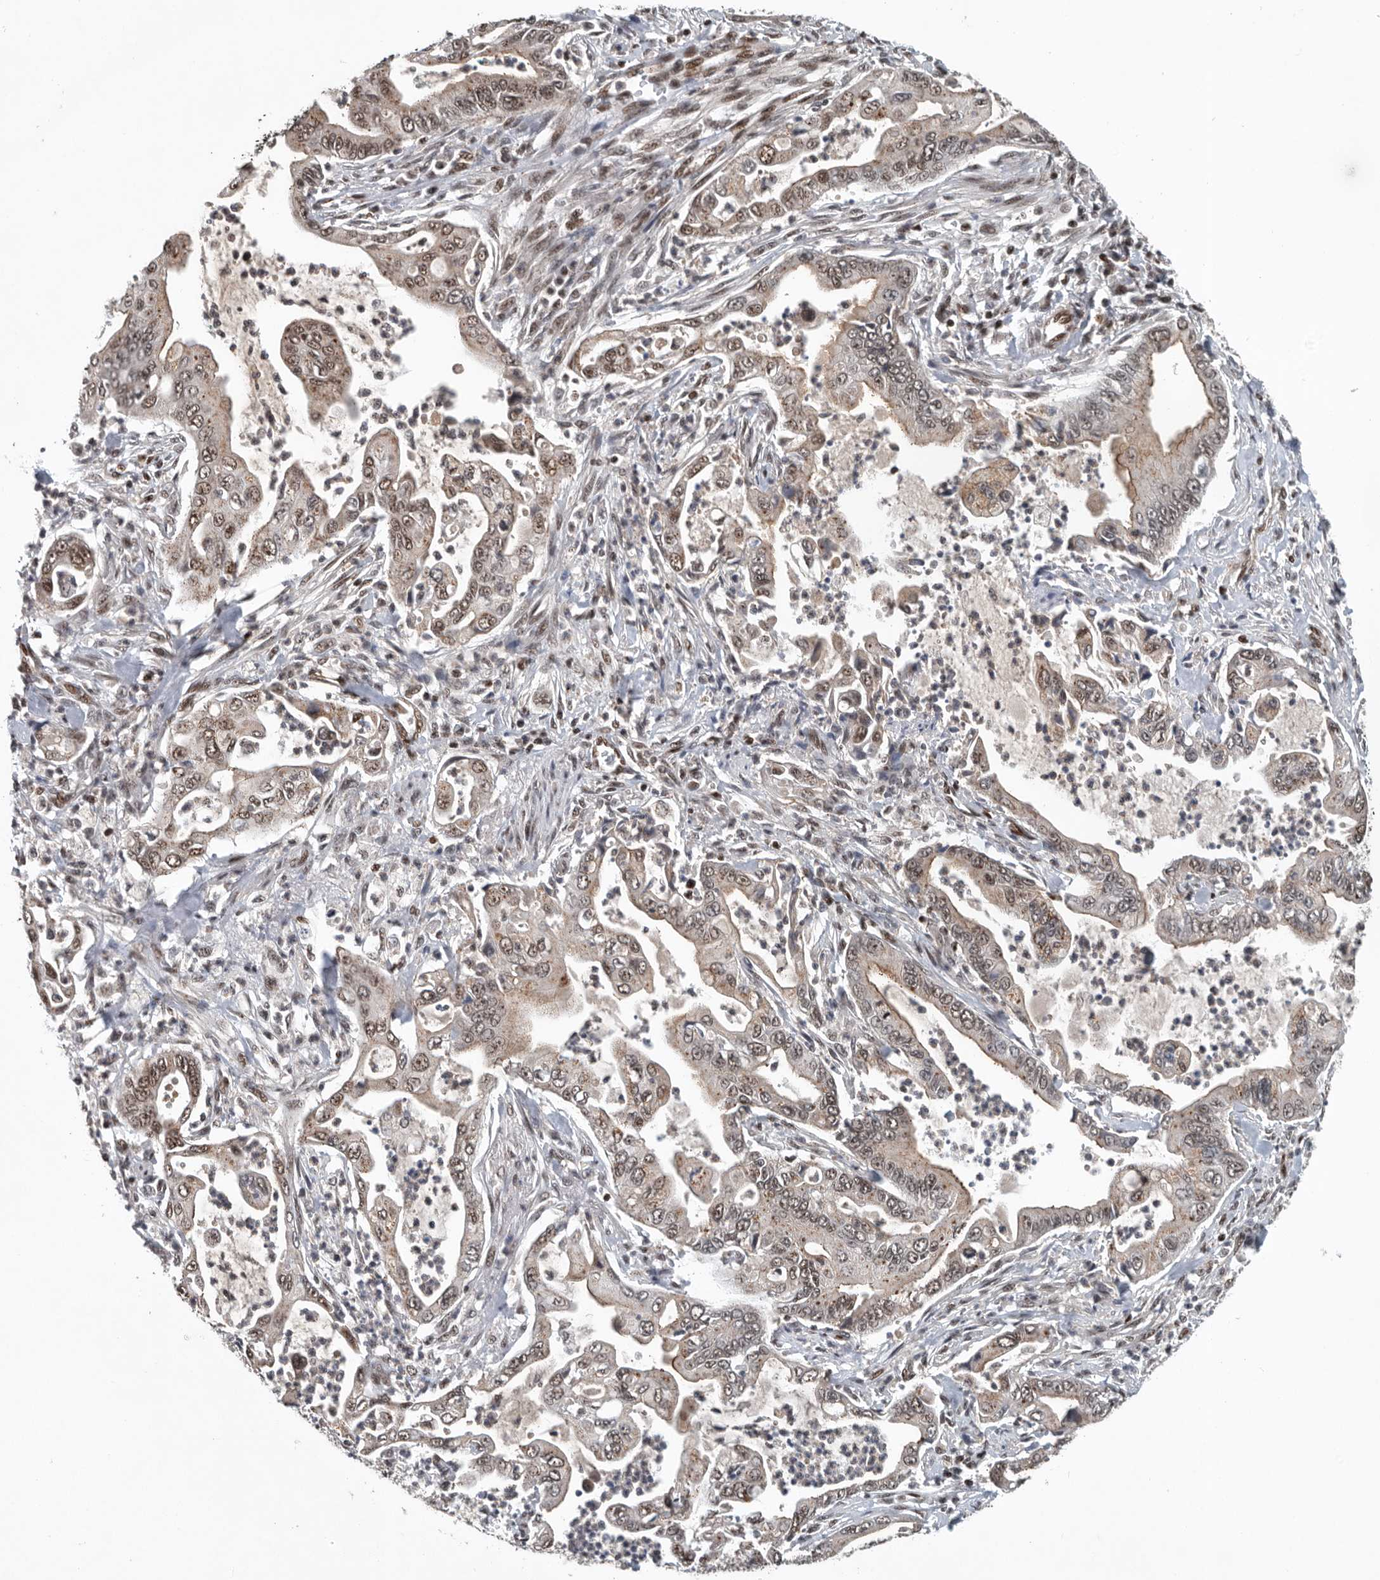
{"staining": {"intensity": "moderate", "quantity": ">75%", "location": "cytoplasmic/membranous,nuclear"}, "tissue": "pancreatic cancer", "cell_type": "Tumor cells", "image_type": "cancer", "snomed": [{"axis": "morphology", "description": "Adenocarcinoma, NOS"}, {"axis": "topography", "description": "Pancreas"}], "caption": "Moderate cytoplasmic/membranous and nuclear expression is appreciated in about >75% of tumor cells in pancreatic adenocarcinoma.", "gene": "SENP7", "patient": {"sex": "male", "age": 78}}